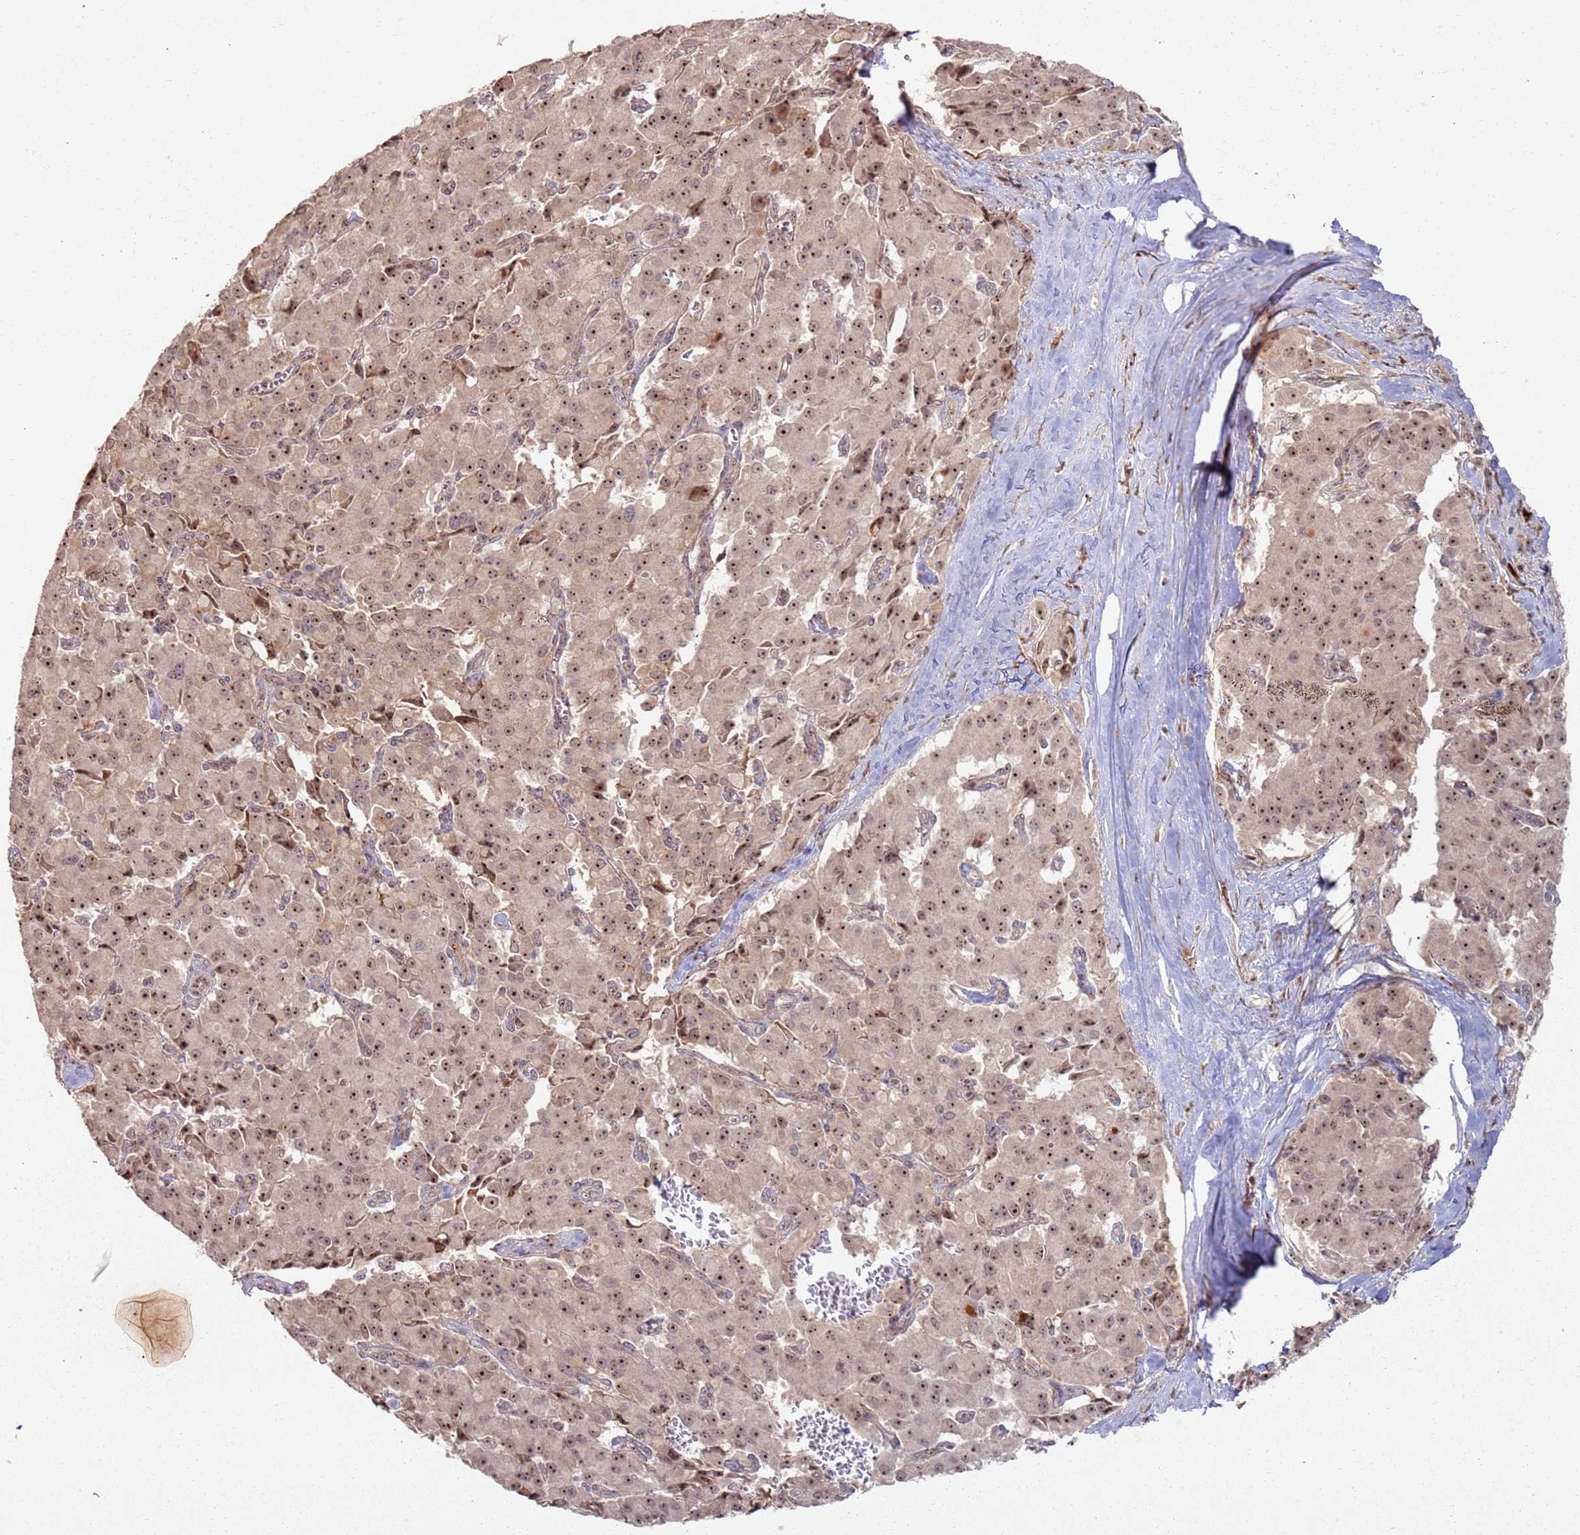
{"staining": {"intensity": "moderate", "quantity": ">75%", "location": "cytoplasmic/membranous,nuclear"}, "tissue": "pancreatic cancer", "cell_type": "Tumor cells", "image_type": "cancer", "snomed": [{"axis": "morphology", "description": "Adenocarcinoma, NOS"}, {"axis": "topography", "description": "Pancreas"}], "caption": "Approximately >75% of tumor cells in human pancreatic adenocarcinoma display moderate cytoplasmic/membranous and nuclear protein positivity as visualized by brown immunohistochemical staining.", "gene": "UTP11", "patient": {"sex": "male", "age": 65}}